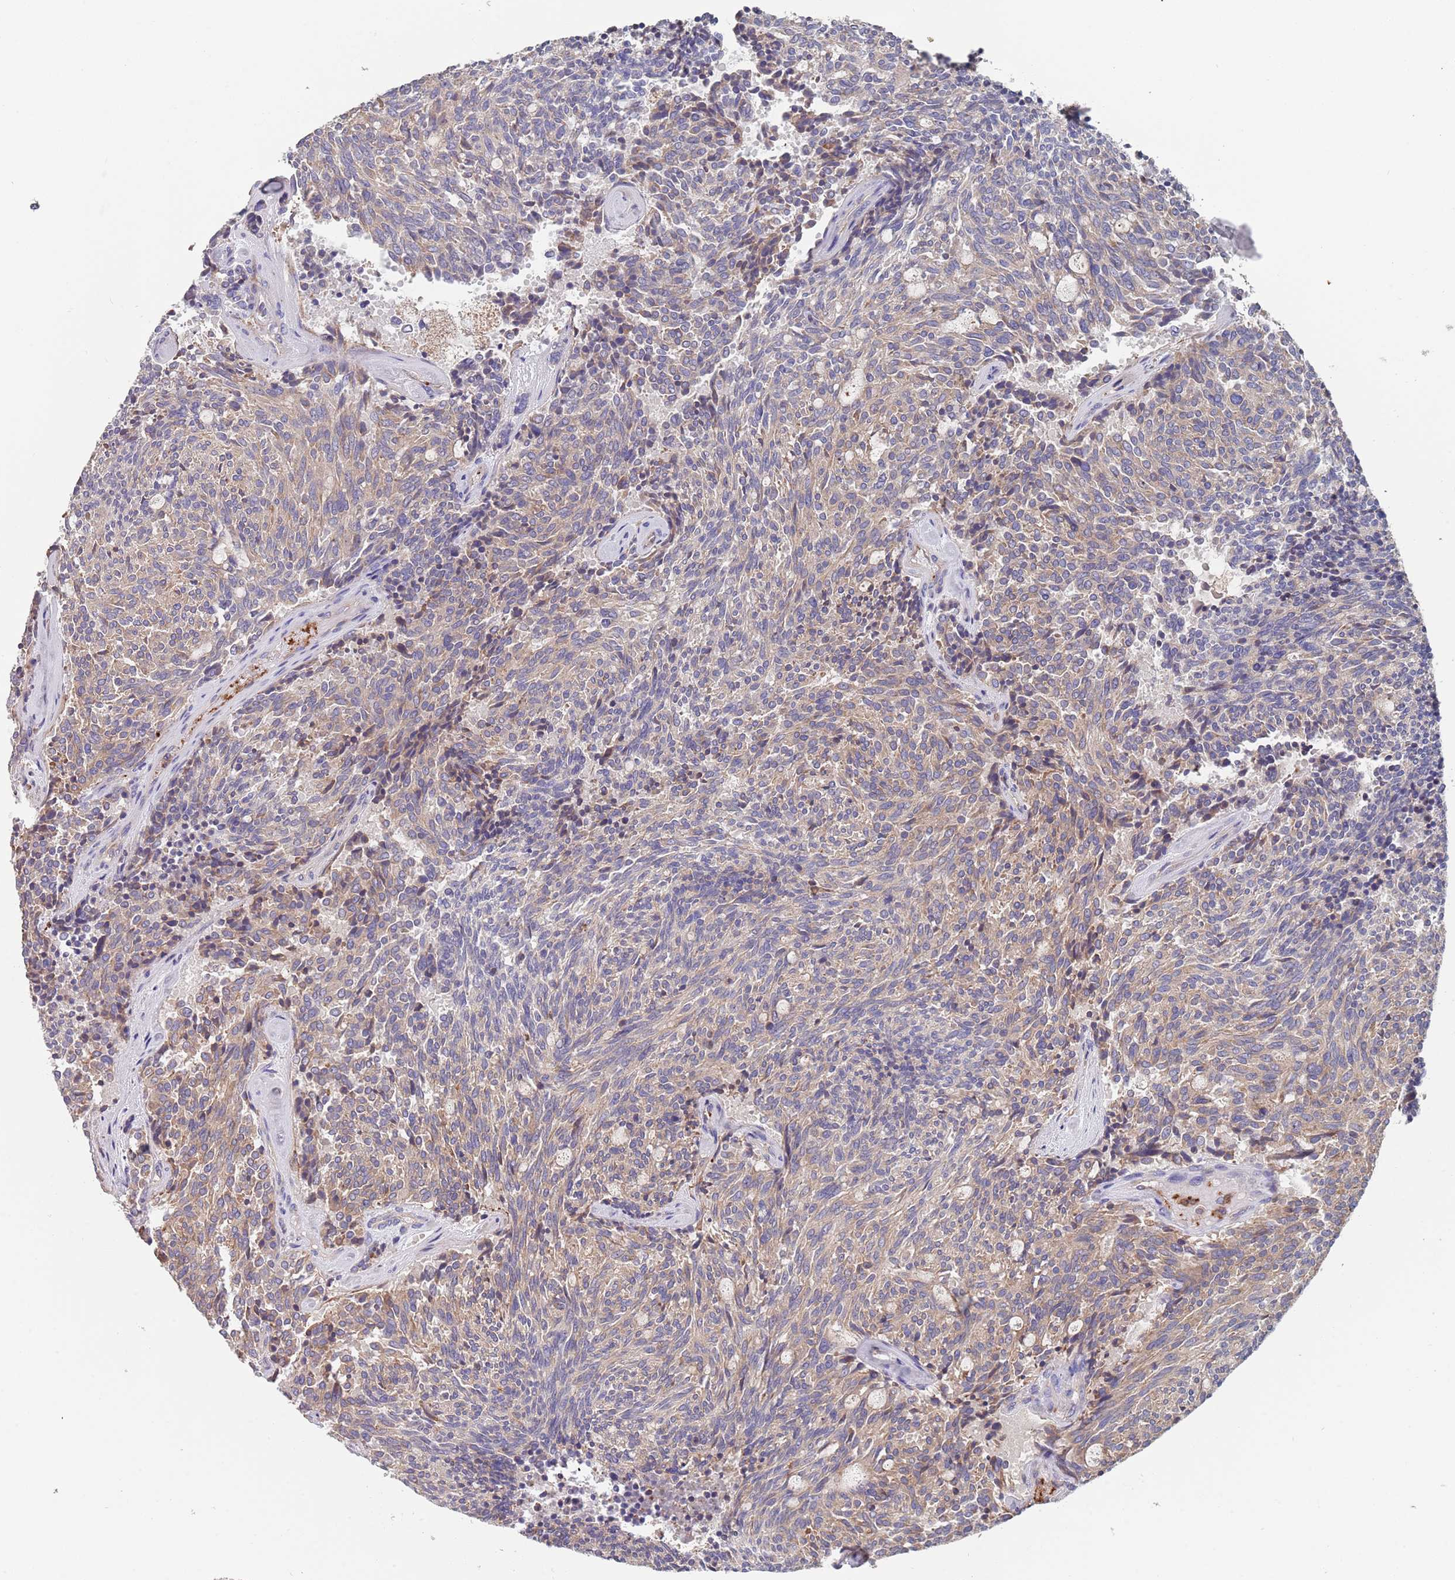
{"staining": {"intensity": "weak", "quantity": "<25%", "location": "cytoplasmic/membranous"}, "tissue": "carcinoid", "cell_type": "Tumor cells", "image_type": "cancer", "snomed": [{"axis": "morphology", "description": "Carcinoid, malignant, NOS"}, {"axis": "topography", "description": "Pancreas"}], "caption": "IHC histopathology image of human carcinoid (malignant) stained for a protein (brown), which exhibits no expression in tumor cells.", "gene": "DCUN1D3", "patient": {"sex": "female", "age": 54}}